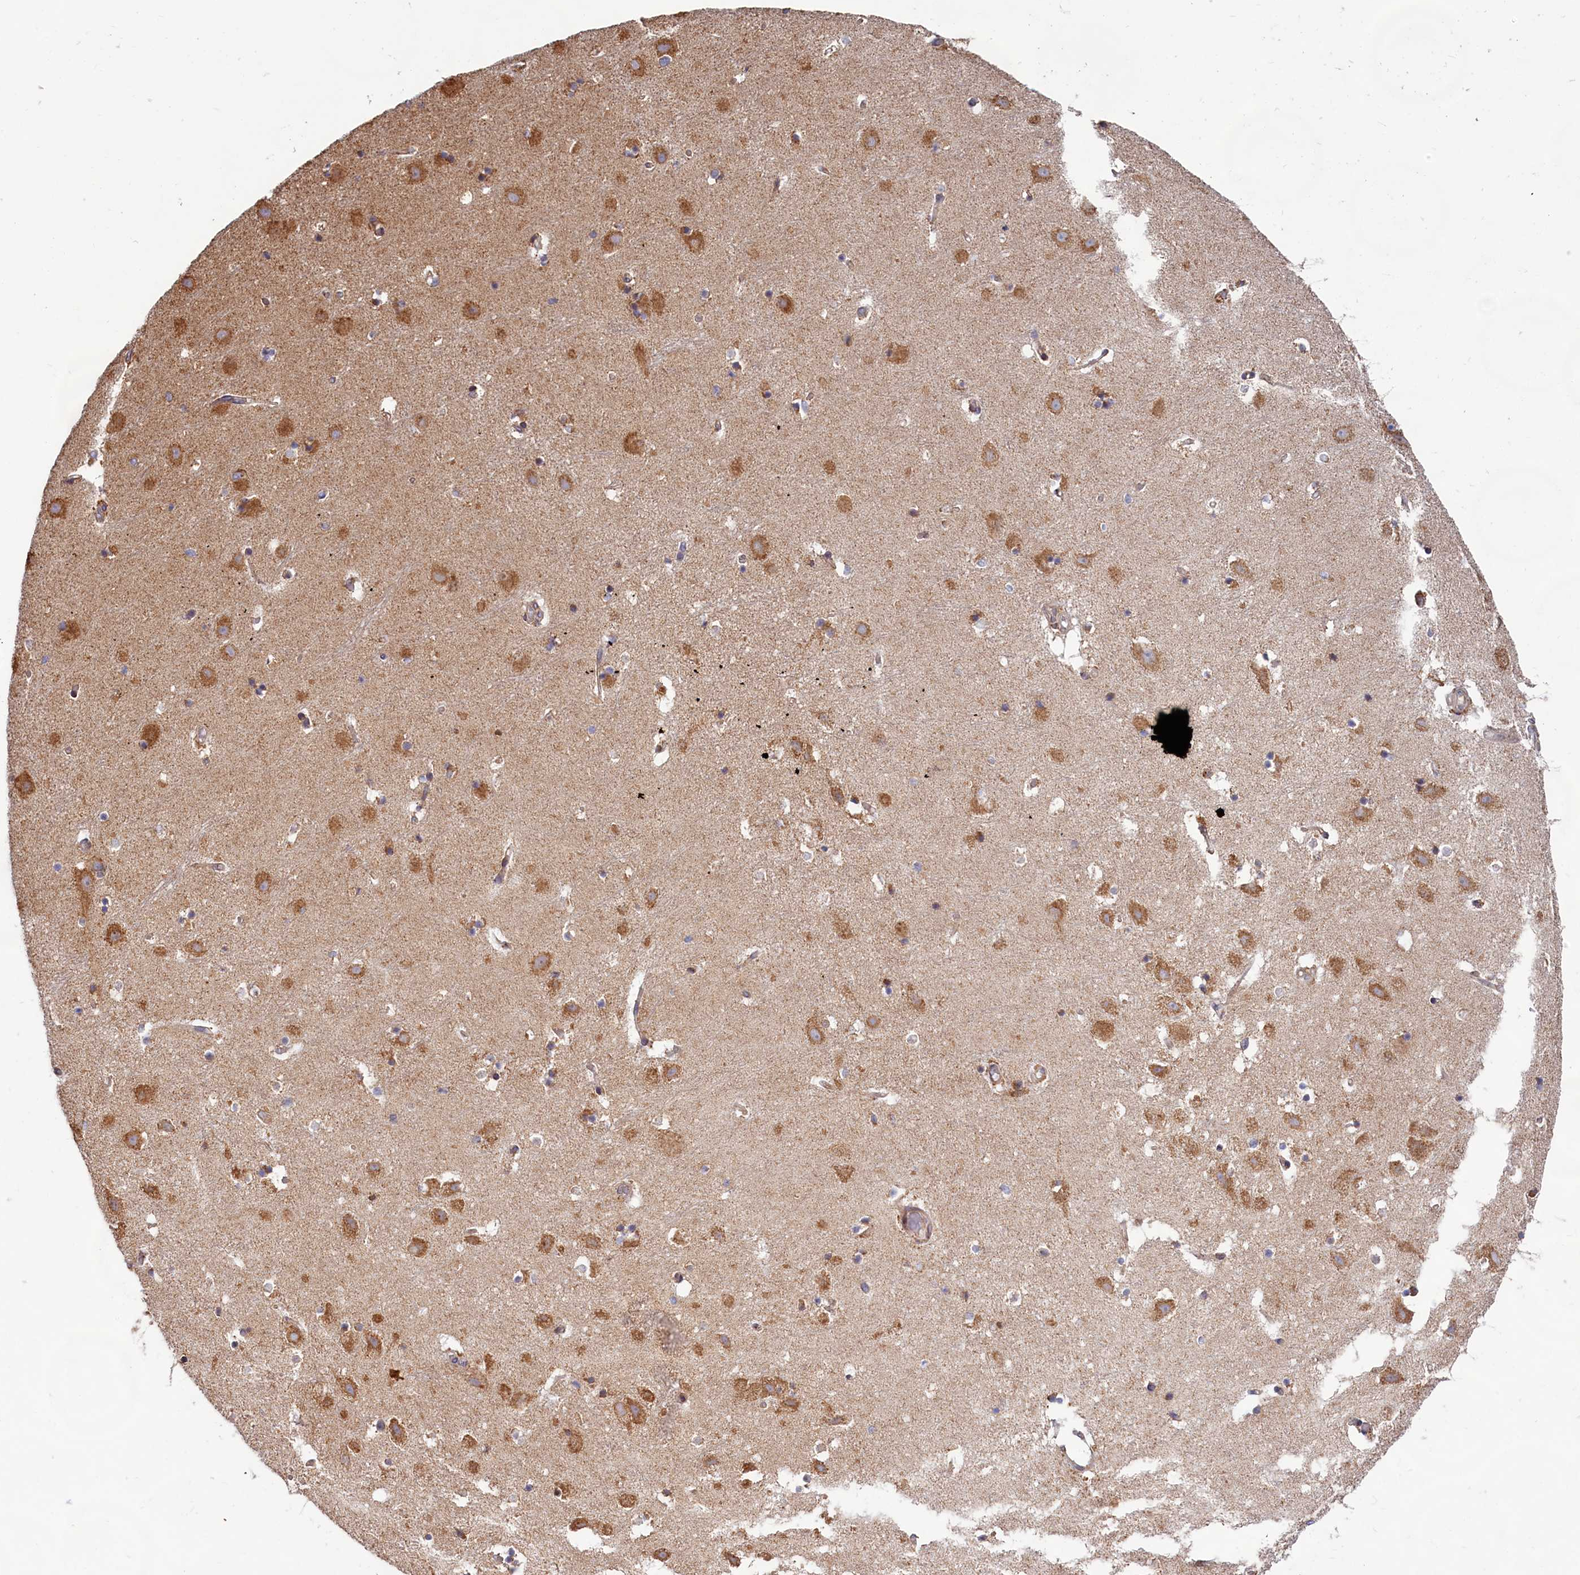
{"staining": {"intensity": "weak", "quantity": "<25%", "location": "cytoplasmic/membranous"}, "tissue": "hippocampus", "cell_type": "Glial cells", "image_type": "normal", "snomed": [{"axis": "morphology", "description": "Normal tissue, NOS"}, {"axis": "topography", "description": "Hippocampus"}], "caption": "A photomicrograph of human hippocampus is negative for staining in glial cells. (Stains: DAB immunohistochemistry (IHC) with hematoxylin counter stain, Microscopy: brightfield microscopy at high magnification).", "gene": "TBC1D19", "patient": {"sex": "female", "age": 52}}